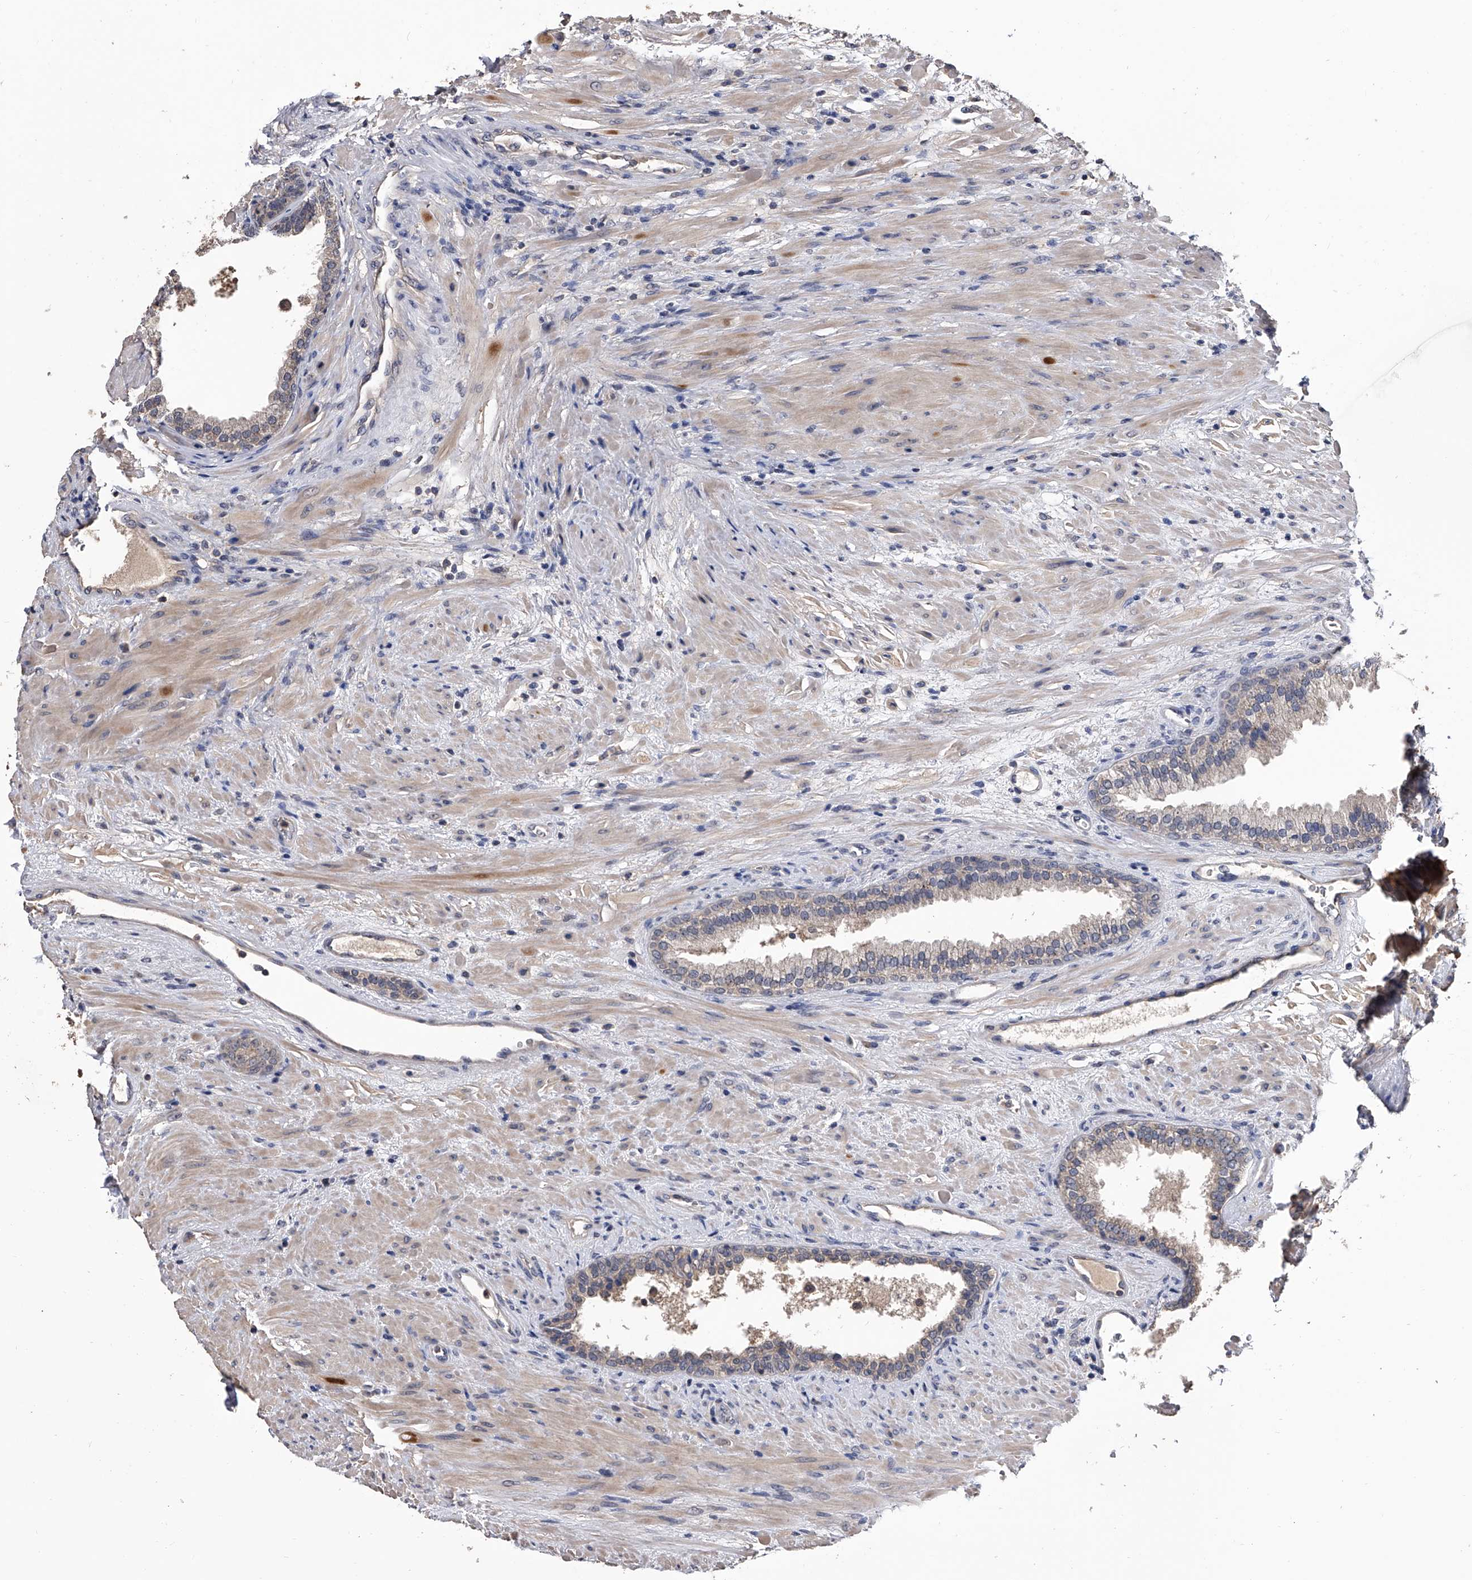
{"staining": {"intensity": "weak", "quantity": "<25%", "location": "cytoplasmic/membranous"}, "tissue": "prostate", "cell_type": "Glandular cells", "image_type": "normal", "snomed": [{"axis": "morphology", "description": "Normal tissue, NOS"}, {"axis": "topography", "description": "Prostate"}], "caption": "Prostate was stained to show a protein in brown. There is no significant positivity in glandular cells. (DAB (3,3'-diaminobenzidine) immunohistochemistry (IHC) with hematoxylin counter stain).", "gene": "EFCAB7", "patient": {"sex": "male", "age": 76}}